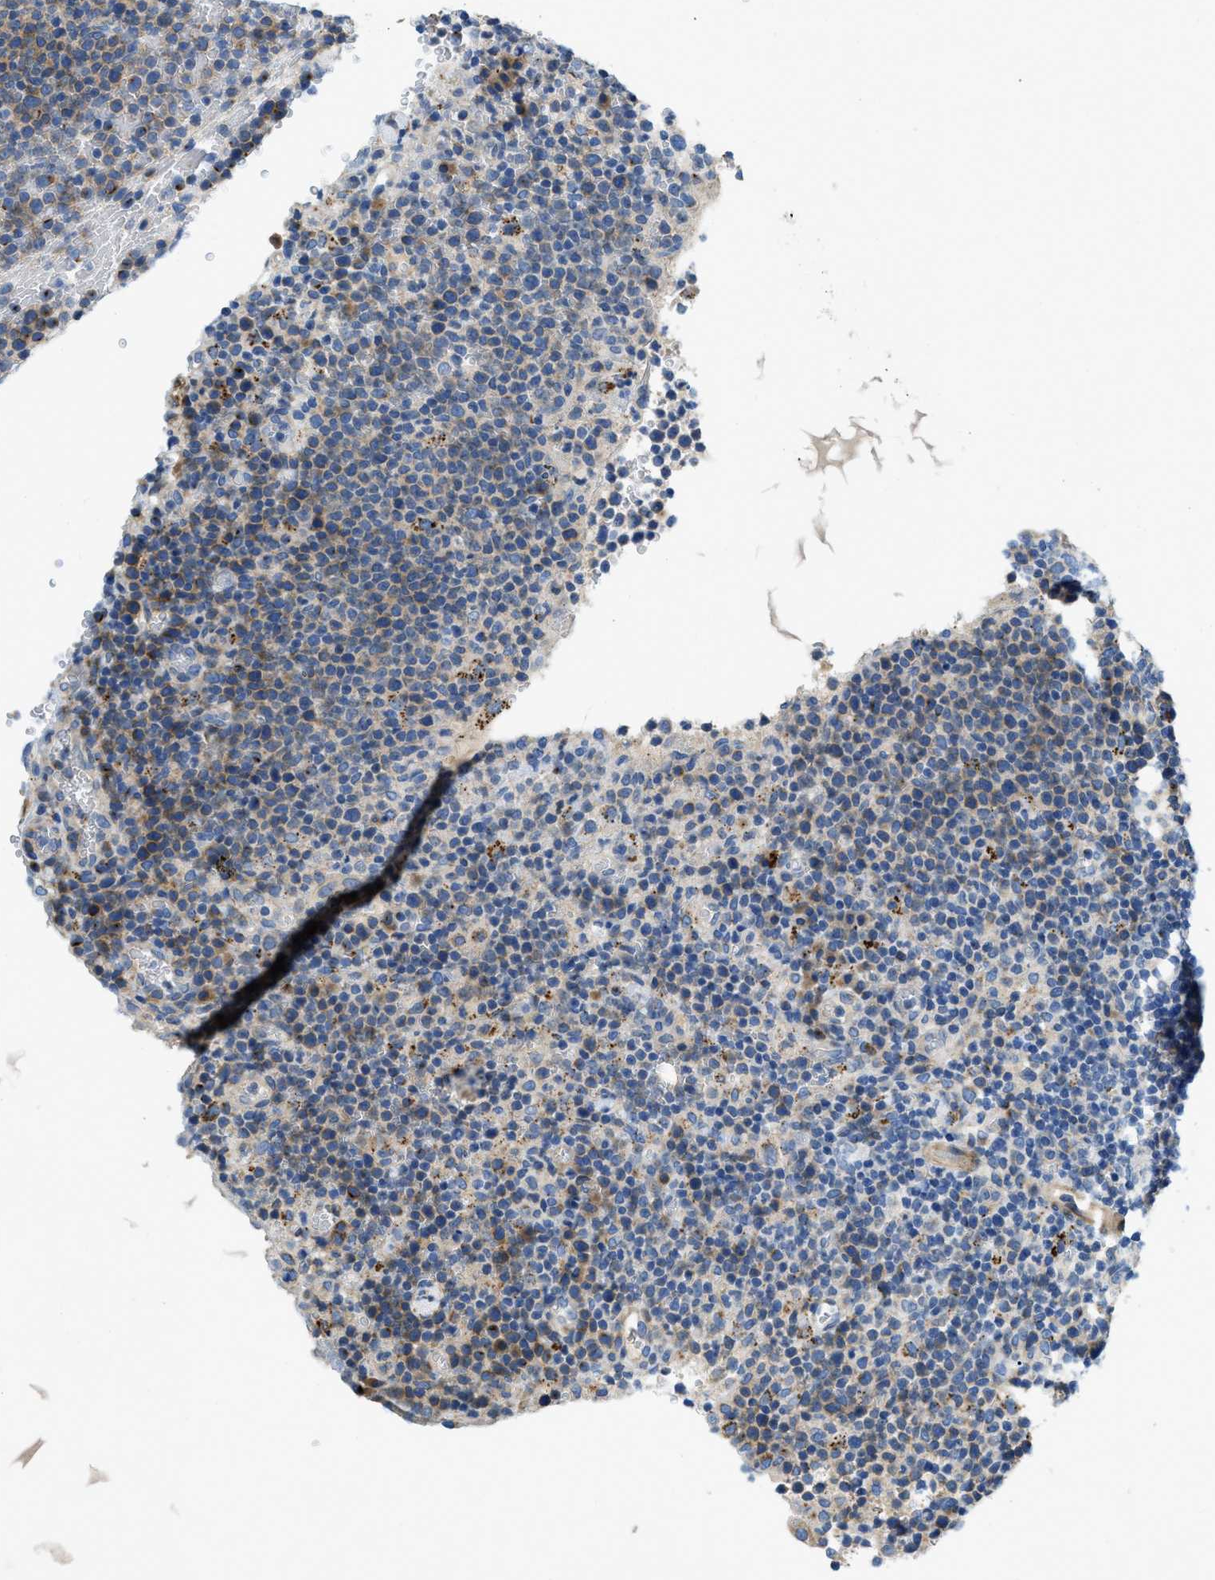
{"staining": {"intensity": "weak", "quantity": "<25%", "location": "cytoplasmic/membranous"}, "tissue": "lymphoma", "cell_type": "Tumor cells", "image_type": "cancer", "snomed": [{"axis": "morphology", "description": "Malignant lymphoma, non-Hodgkin's type, High grade"}, {"axis": "topography", "description": "Lymph node"}], "caption": "The IHC image has no significant expression in tumor cells of malignant lymphoma, non-Hodgkin's type (high-grade) tissue.", "gene": "TMEM248", "patient": {"sex": "male", "age": 61}}